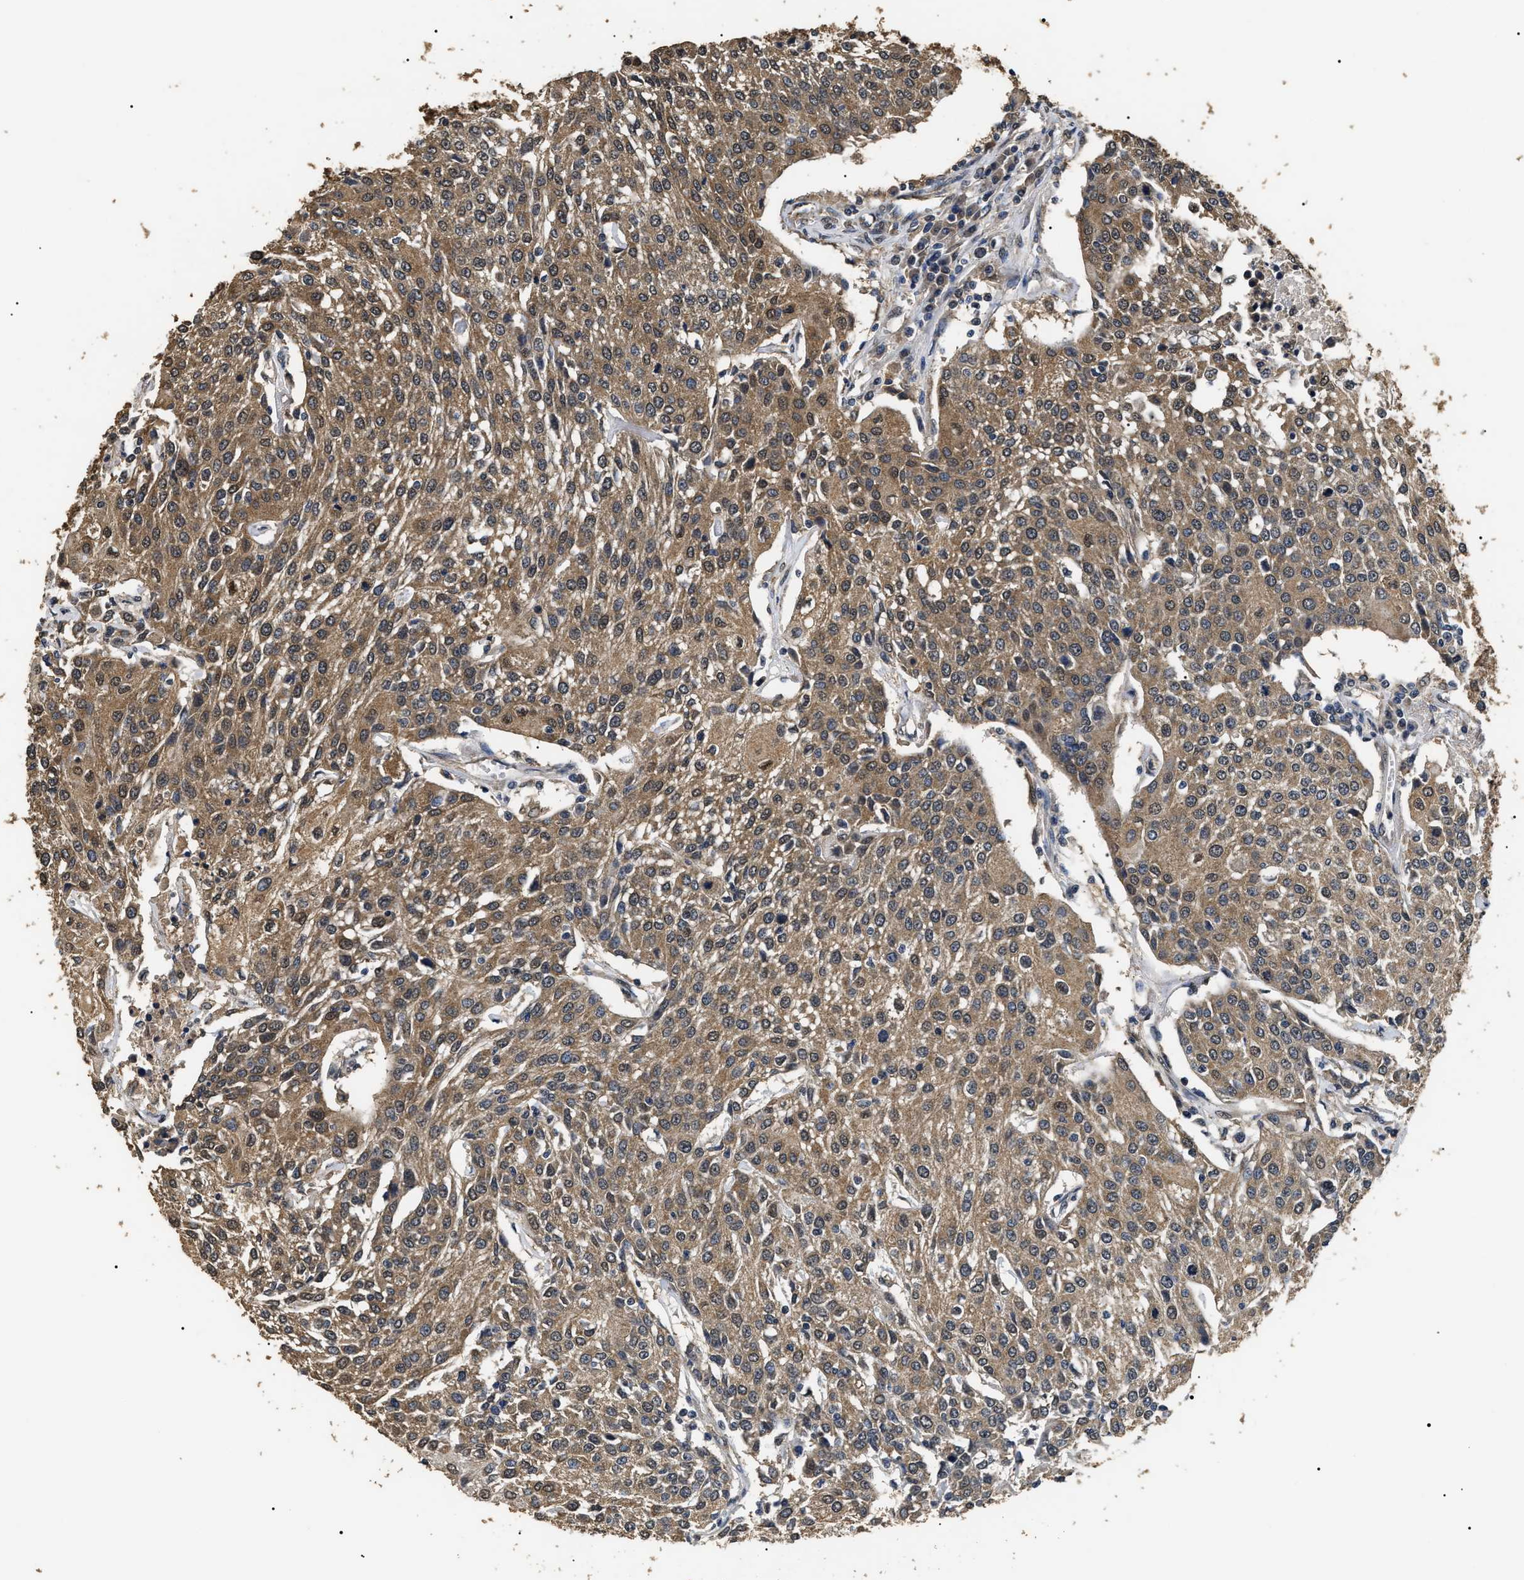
{"staining": {"intensity": "moderate", "quantity": ">75%", "location": "cytoplasmic/membranous,nuclear"}, "tissue": "urothelial cancer", "cell_type": "Tumor cells", "image_type": "cancer", "snomed": [{"axis": "morphology", "description": "Urothelial carcinoma, High grade"}, {"axis": "topography", "description": "Urinary bladder"}], "caption": "DAB (3,3'-diaminobenzidine) immunohistochemical staining of urothelial cancer shows moderate cytoplasmic/membranous and nuclear protein staining in approximately >75% of tumor cells. (Brightfield microscopy of DAB IHC at high magnification).", "gene": "PSMD8", "patient": {"sex": "female", "age": 85}}